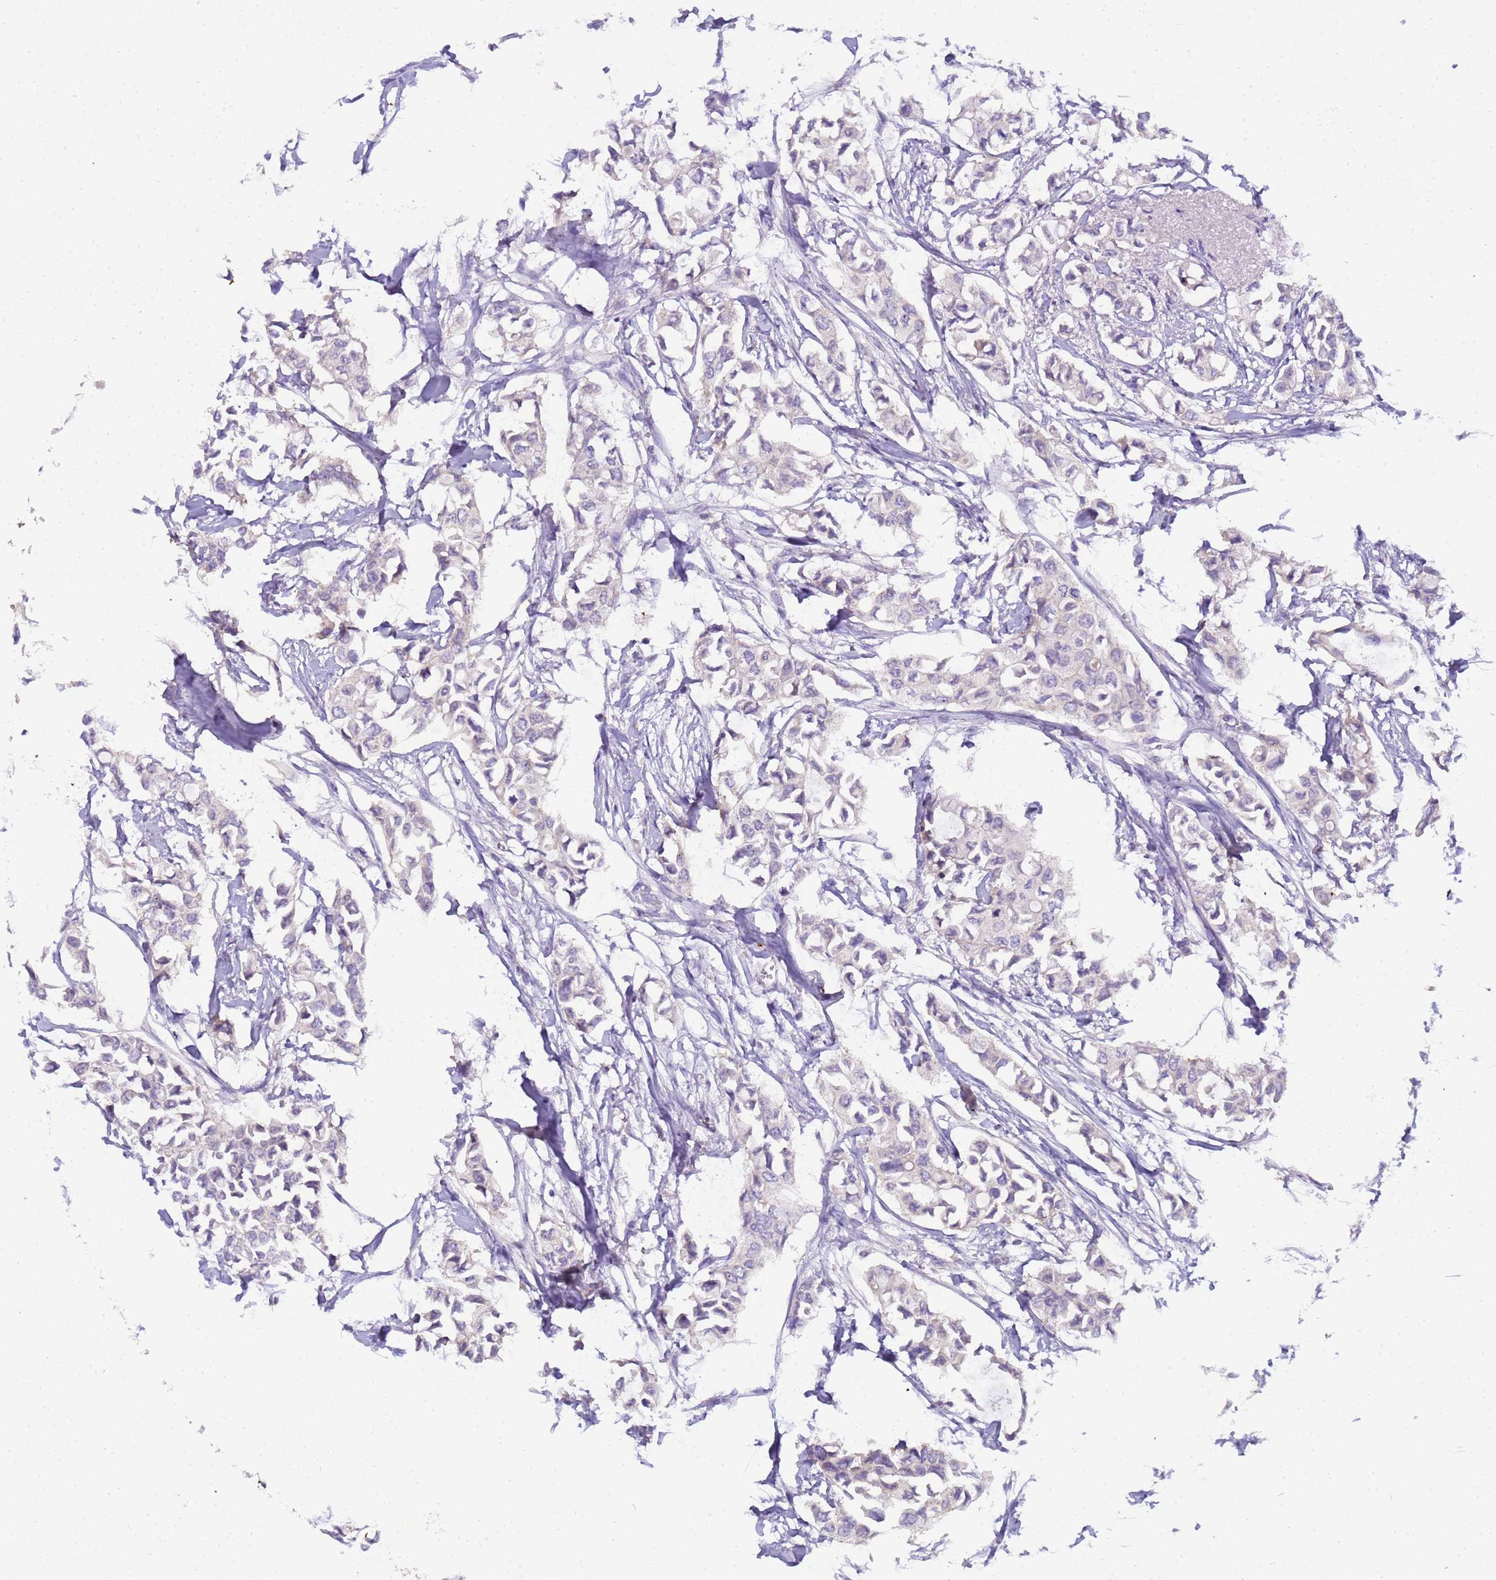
{"staining": {"intensity": "negative", "quantity": "none", "location": "none"}, "tissue": "breast cancer", "cell_type": "Tumor cells", "image_type": "cancer", "snomed": [{"axis": "morphology", "description": "Duct carcinoma"}, {"axis": "topography", "description": "Breast"}], "caption": "A histopathology image of breast cancer stained for a protein displays no brown staining in tumor cells. (DAB immunohistochemistry (IHC) visualized using brightfield microscopy, high magnification).", "gene": "PLCXD3", "patient": {"sex": "female", "age": 41}}